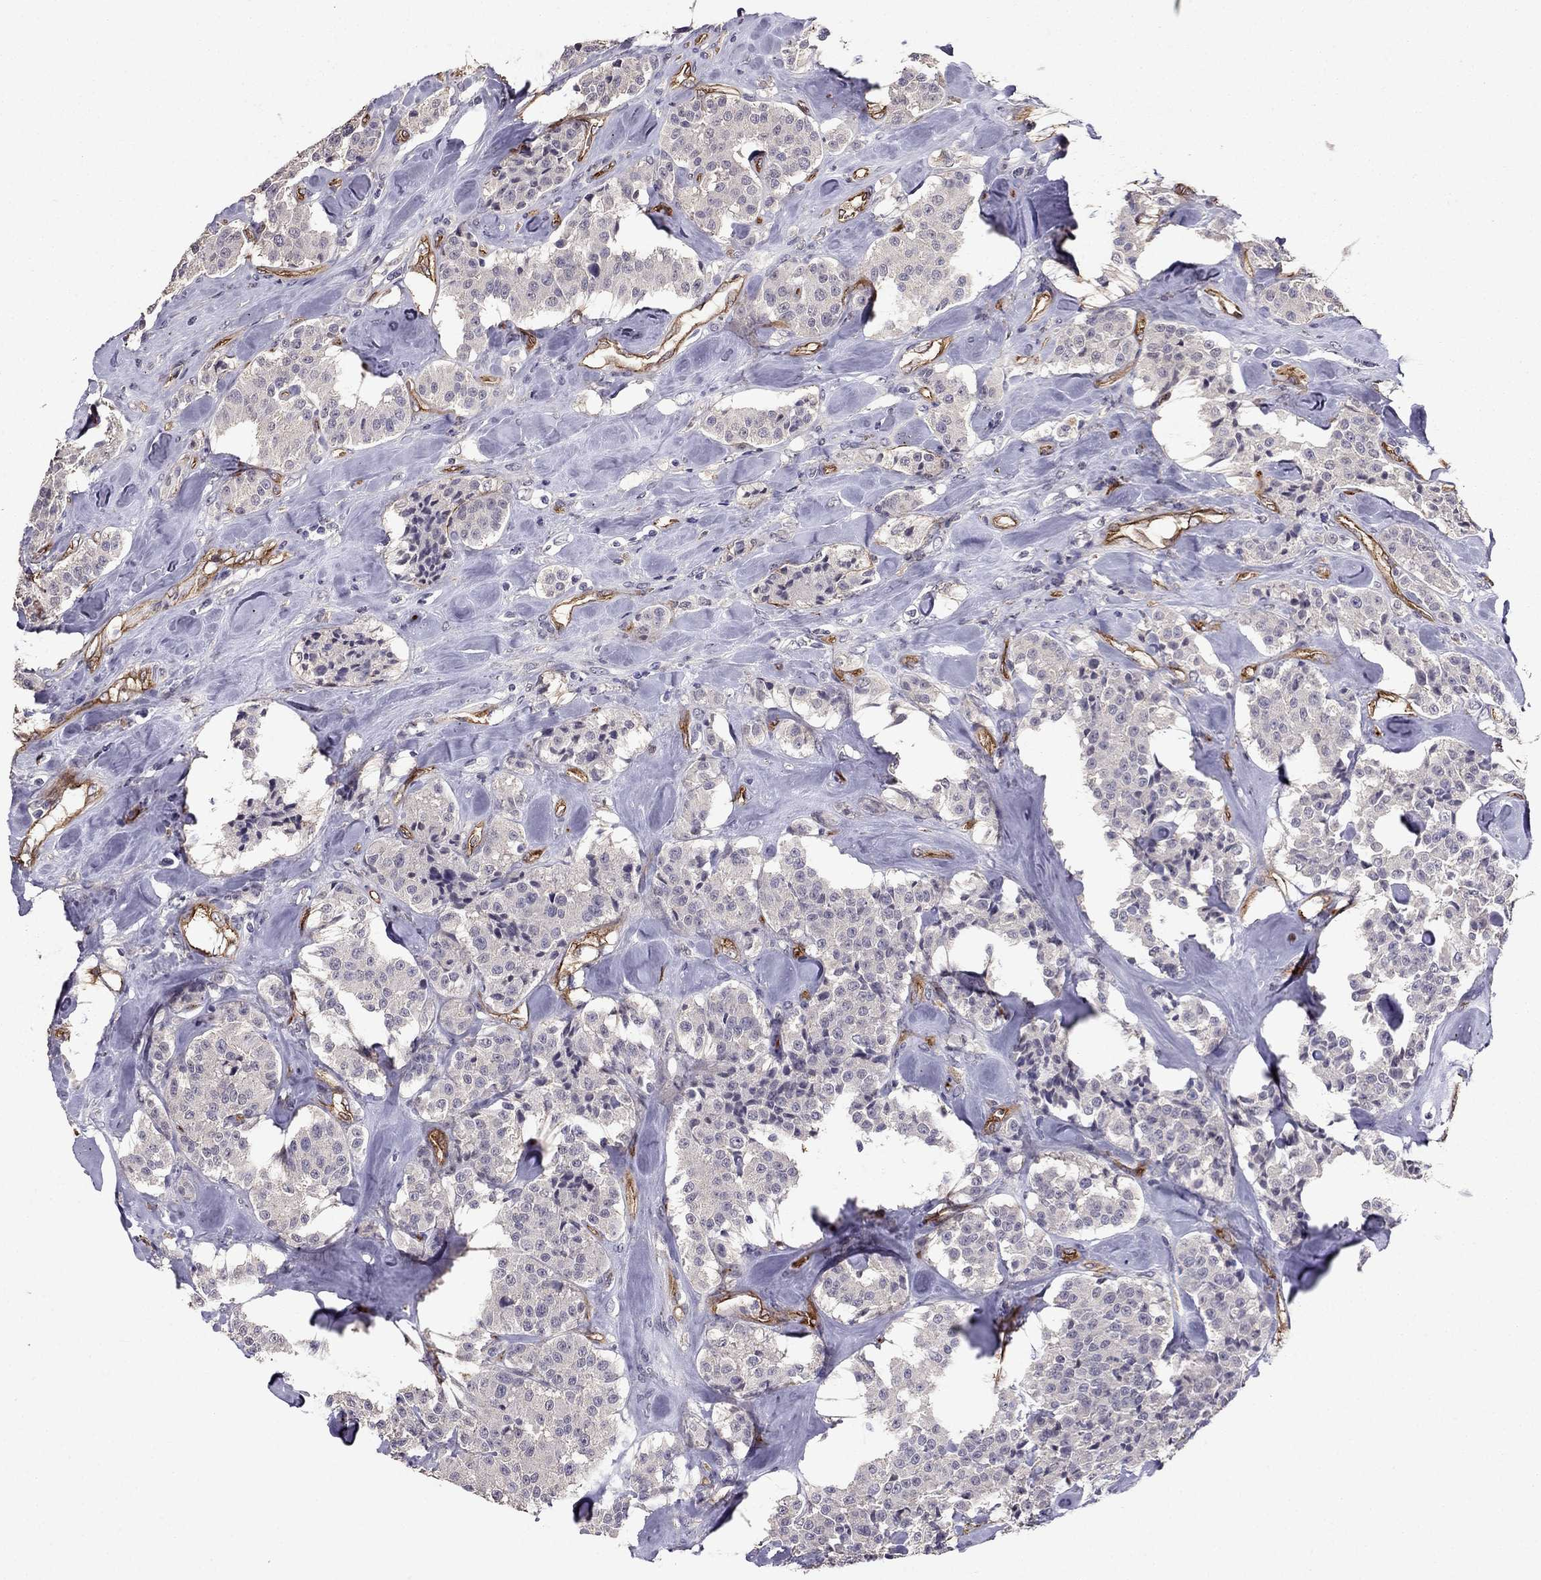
{"staining": {"intensity": "negative", "quantity": "none", "location": "none"}, "tissue": "carcinoid", "cell_type": "Tumor cells", "image_type": "cancer", "snomed": [{"axis": "morphology", "description": "Carcinoid, malignant, NOS"}, {"axis": "topography", "description": "Pancreas"}], "caption": "This image is of carcinoid stained with immunohistochemistry (IHC) to label a protein in brown with the nuclei are counter-stained blue. There is no positivity in tumor cells.", "gene": "RASIP1", "patient": {"sex": "male", "age": 41}}